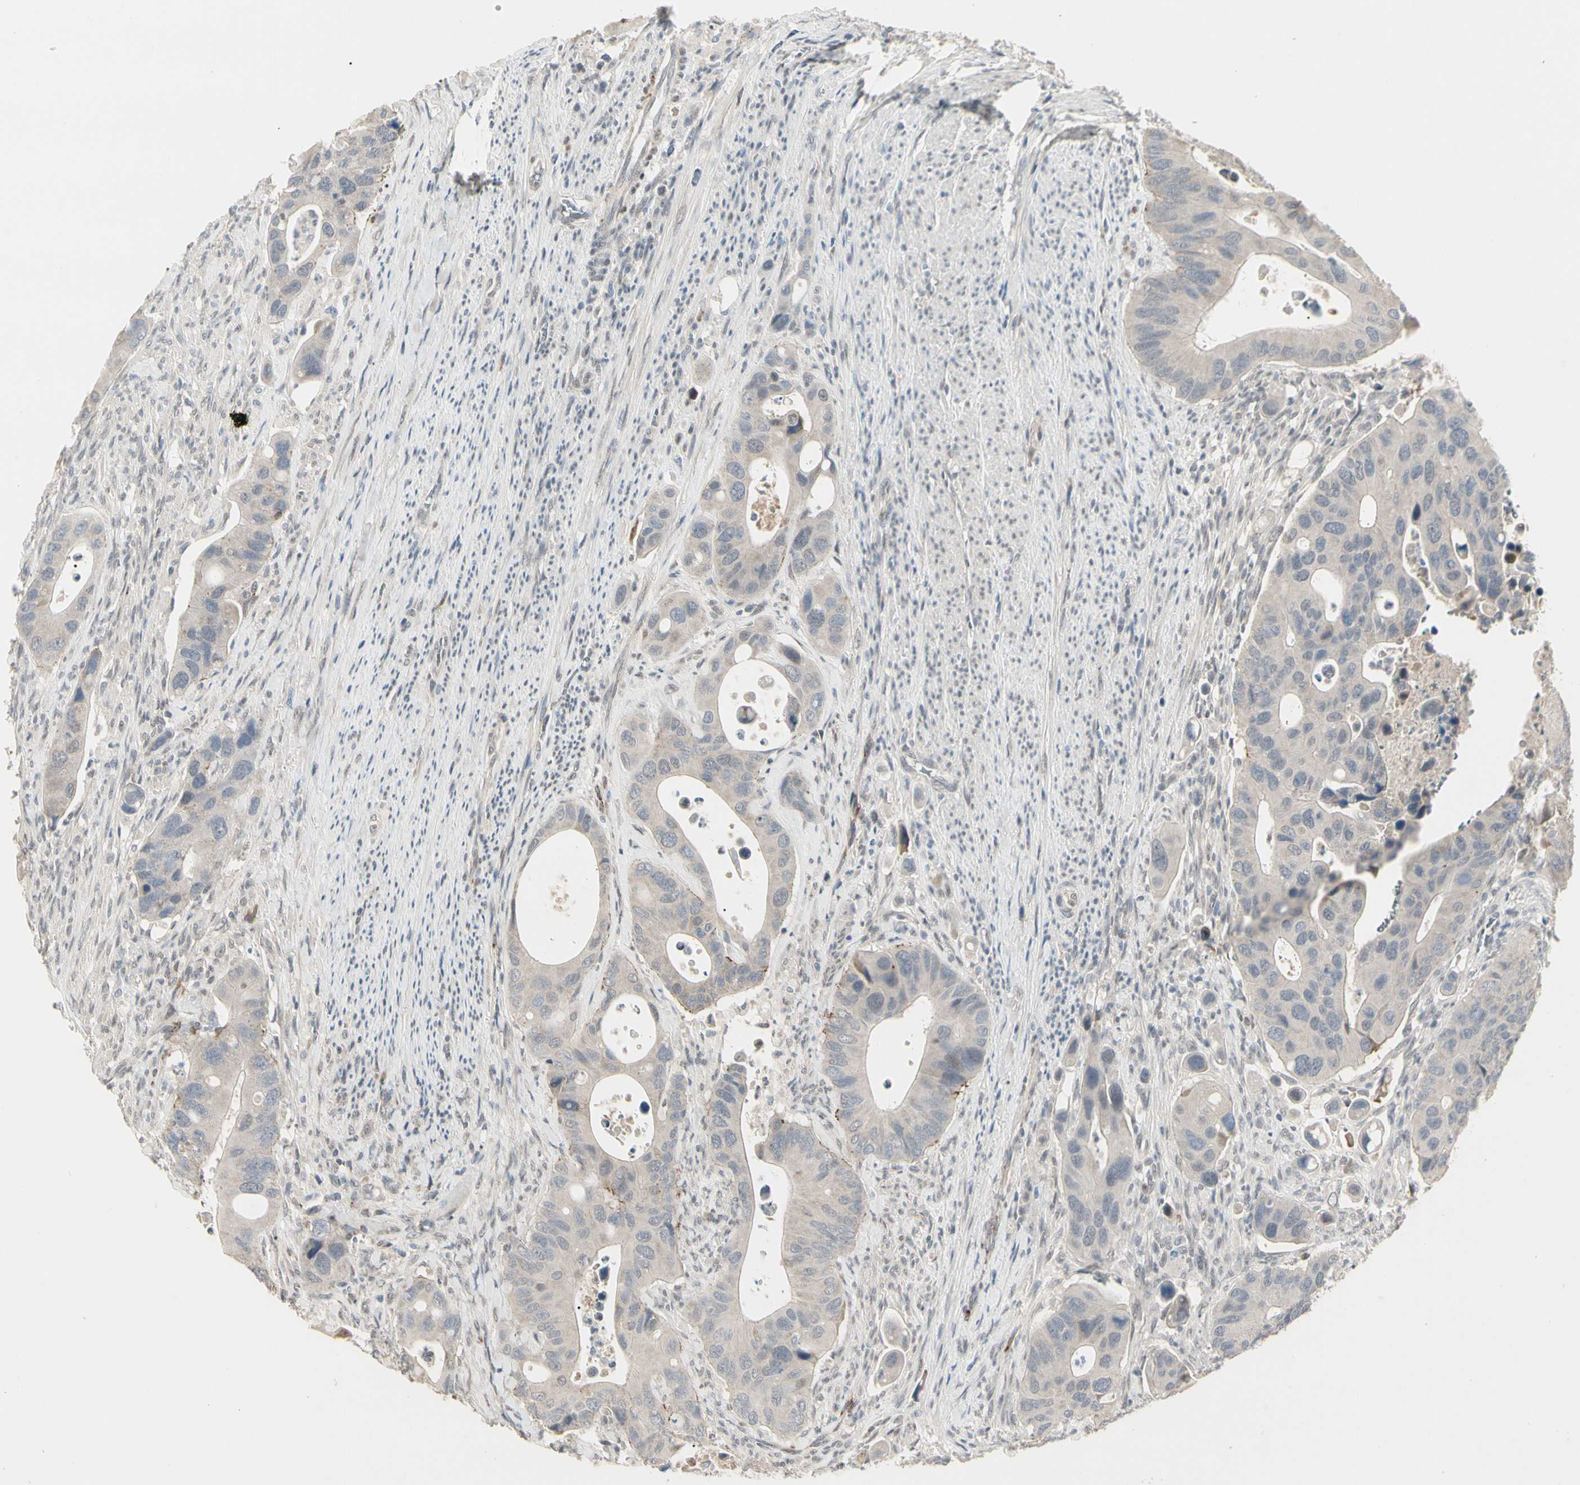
{"staining": {"intensity": "negative", "quantity": "none", "location": "none"}, "tissue": "colorectal cancer", "cell_type": "Tumor cells", "image_type": "cancer", "snomed": [{"axis": "morphology", "description": "Adenocarcinoma, NOS"}, {"axis": "topography", "description": "Rectum"}], "caption": "Immunohistochemistry histopathology image of neoplastic tissue: colorectal cancer stained with DAB (3,3'-diaminobenzidine) displays no significant protein expression in tumor cells. (Stains: DAB (3,3'-diaminobenzidine) immunohistochemistry with hematoxylin counter stain, Microscopy: brightfield microscopy at high magnification).", "gene": "GREM1", "patient": {"sex": "female", "age": 57}}